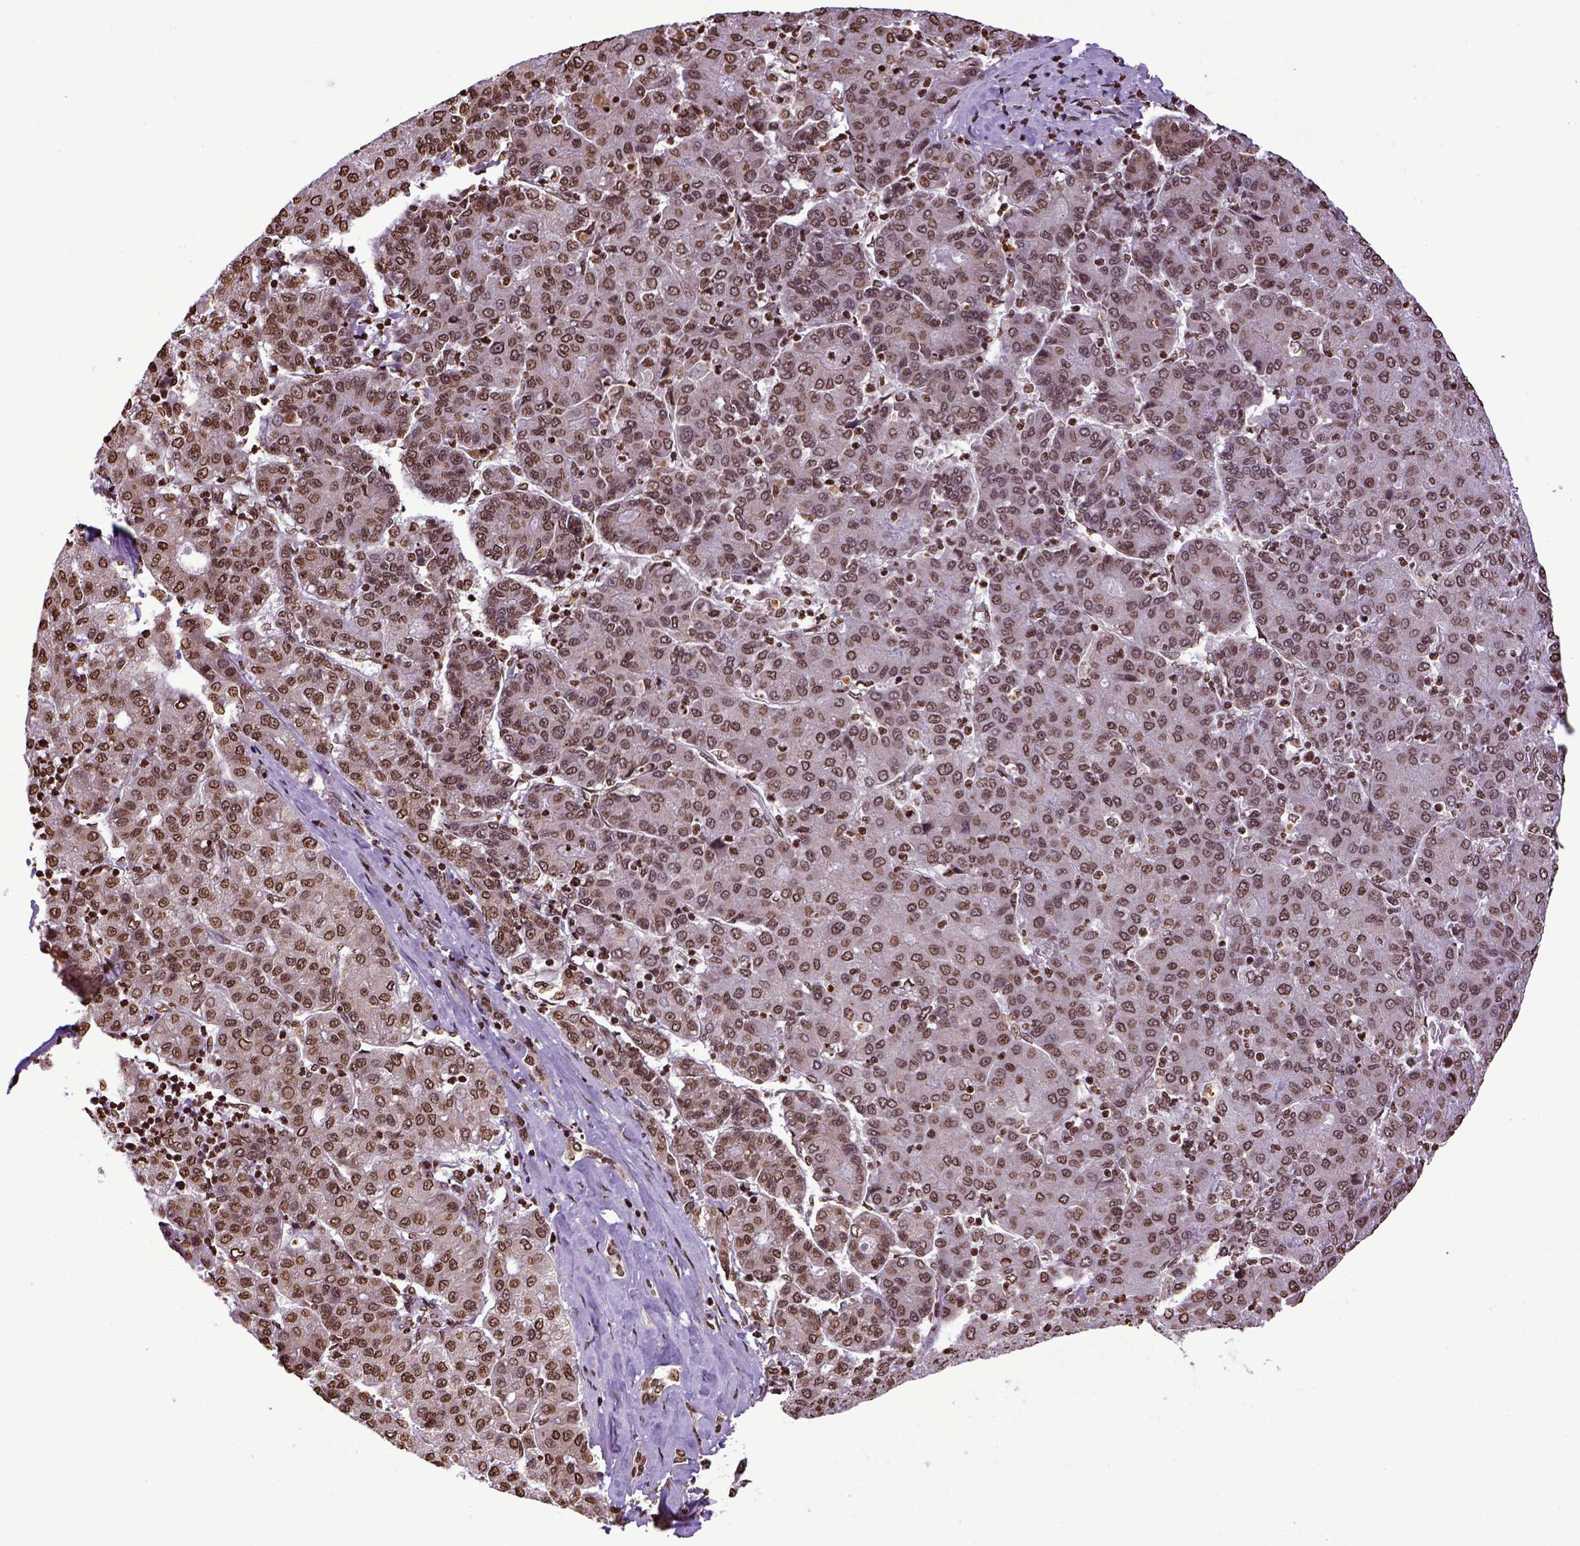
{"staining": {"intensity": "moderate", "quantity": ">75%", "location": "nuclear"}, "tissue": "liver cancer", "cell_type": "Tumor cells", "image_type": "cancer", "snomed": [{"axis": "morphology", "description": "Carcinoma, Hepatocellular, NOS"}, {"axis": "topography", "description": "Liver"}], "caption": "Protein staining exhibits moderate nuclear expression in about >75% of tumor cells in hepatocellular carcinoma (liver). (Brightfield microscopy of DAB IHC at high magnification).", "gene": "ZNF75D", "patient": {"sex": "male", "age": 65}}